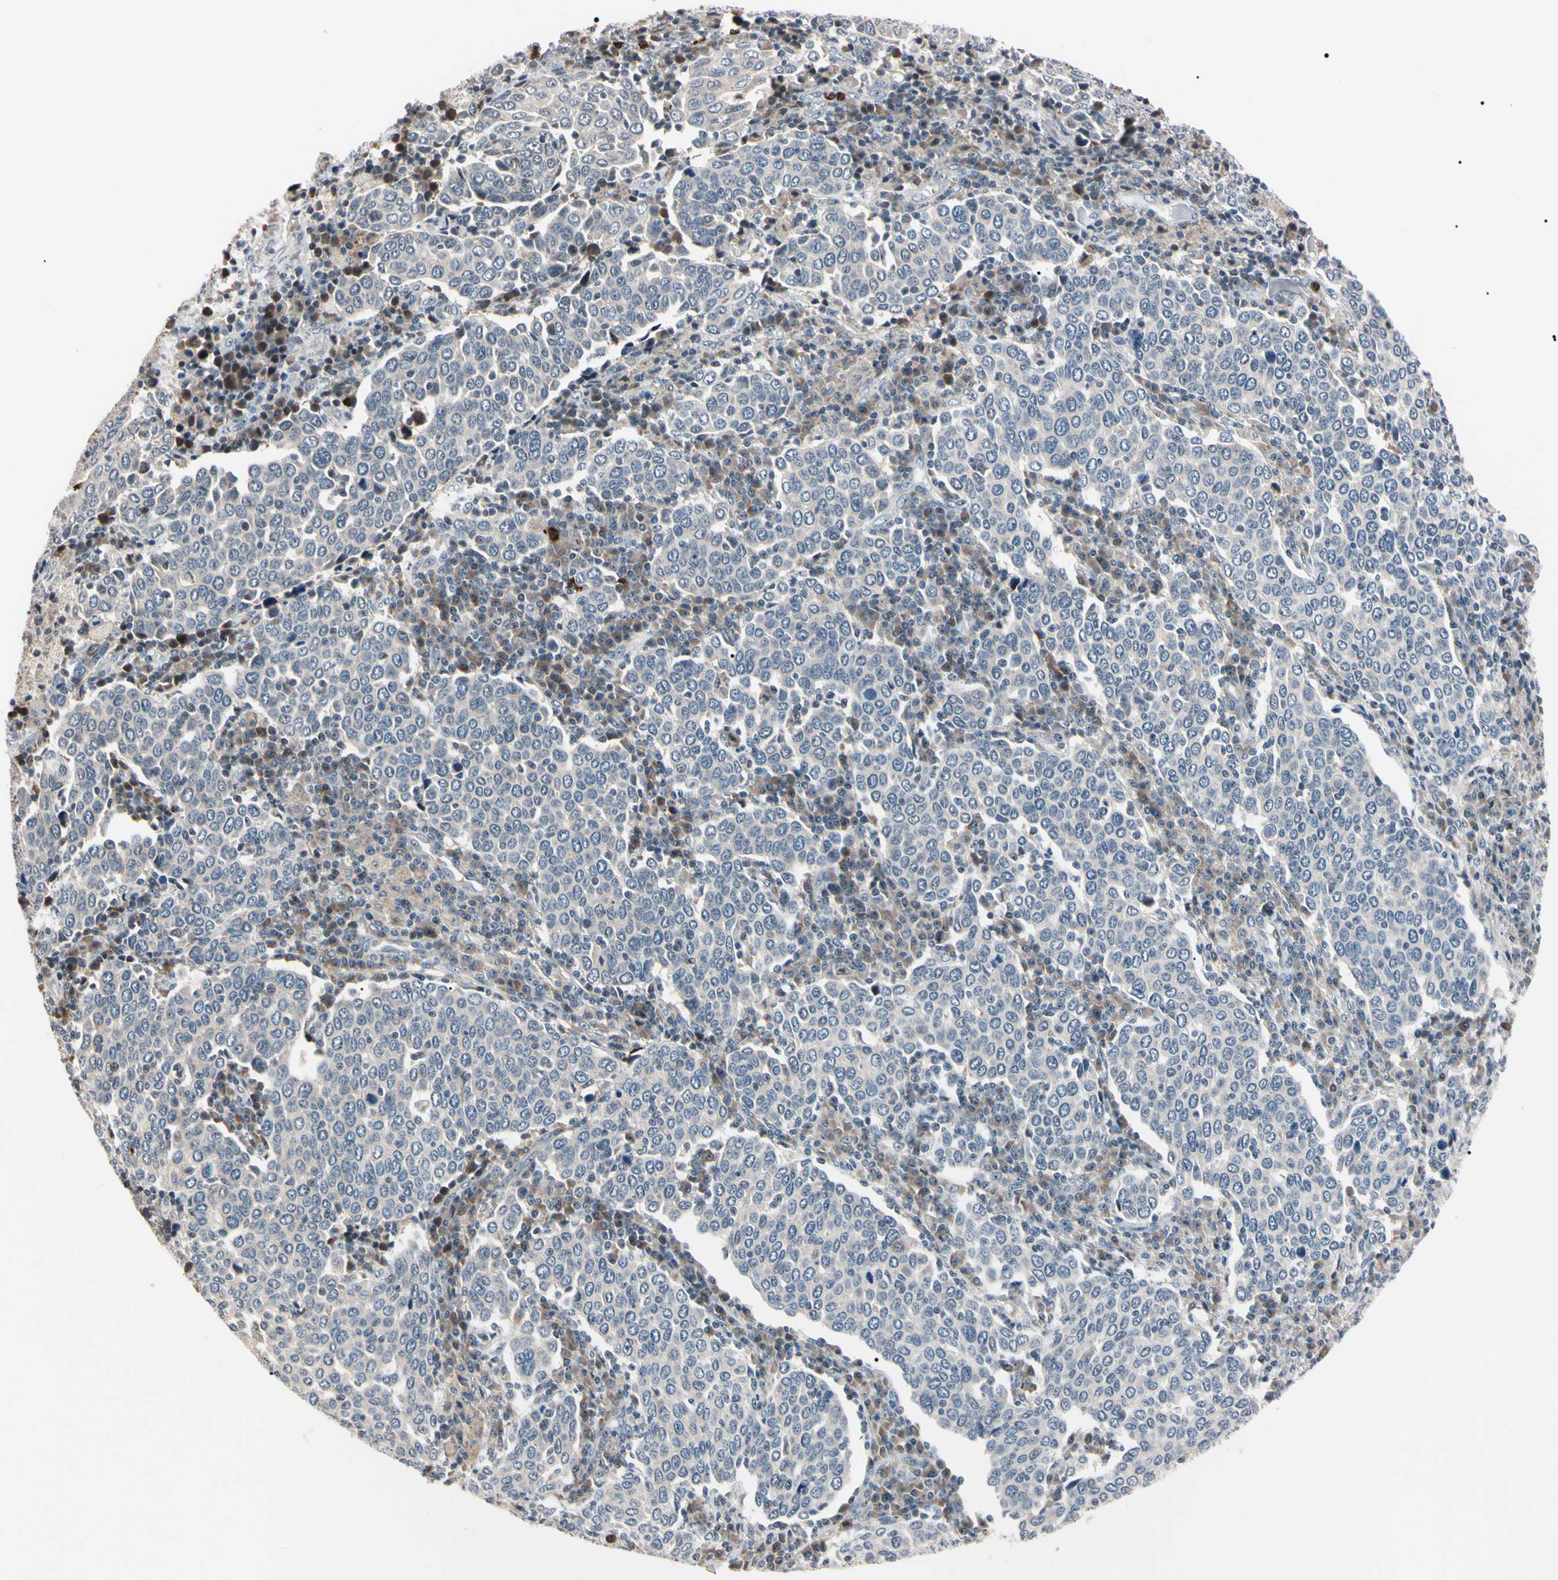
{"staining": {"intensity": "strong", "quantity": "<25%", "location": "cytoplasmic/membranous,nuclear"}, "tissue": "cervical cancer", "cell_type": "Tumor cells", "image_type": "cancer", "snomed": [{"axis": "morphology", "description": "Squamous cell carcinoma, NOS"}, {"axis": "topography", "description": "Cervix"}], "caption": "Cervical cancer (squamous cell carcinoma) stained for a protein reveals strong cytoplasmic/membranous and nuclear positivity in tumor cells.", "gene": "TRAF5", "patient": {"sex": "female", "age": 40}}